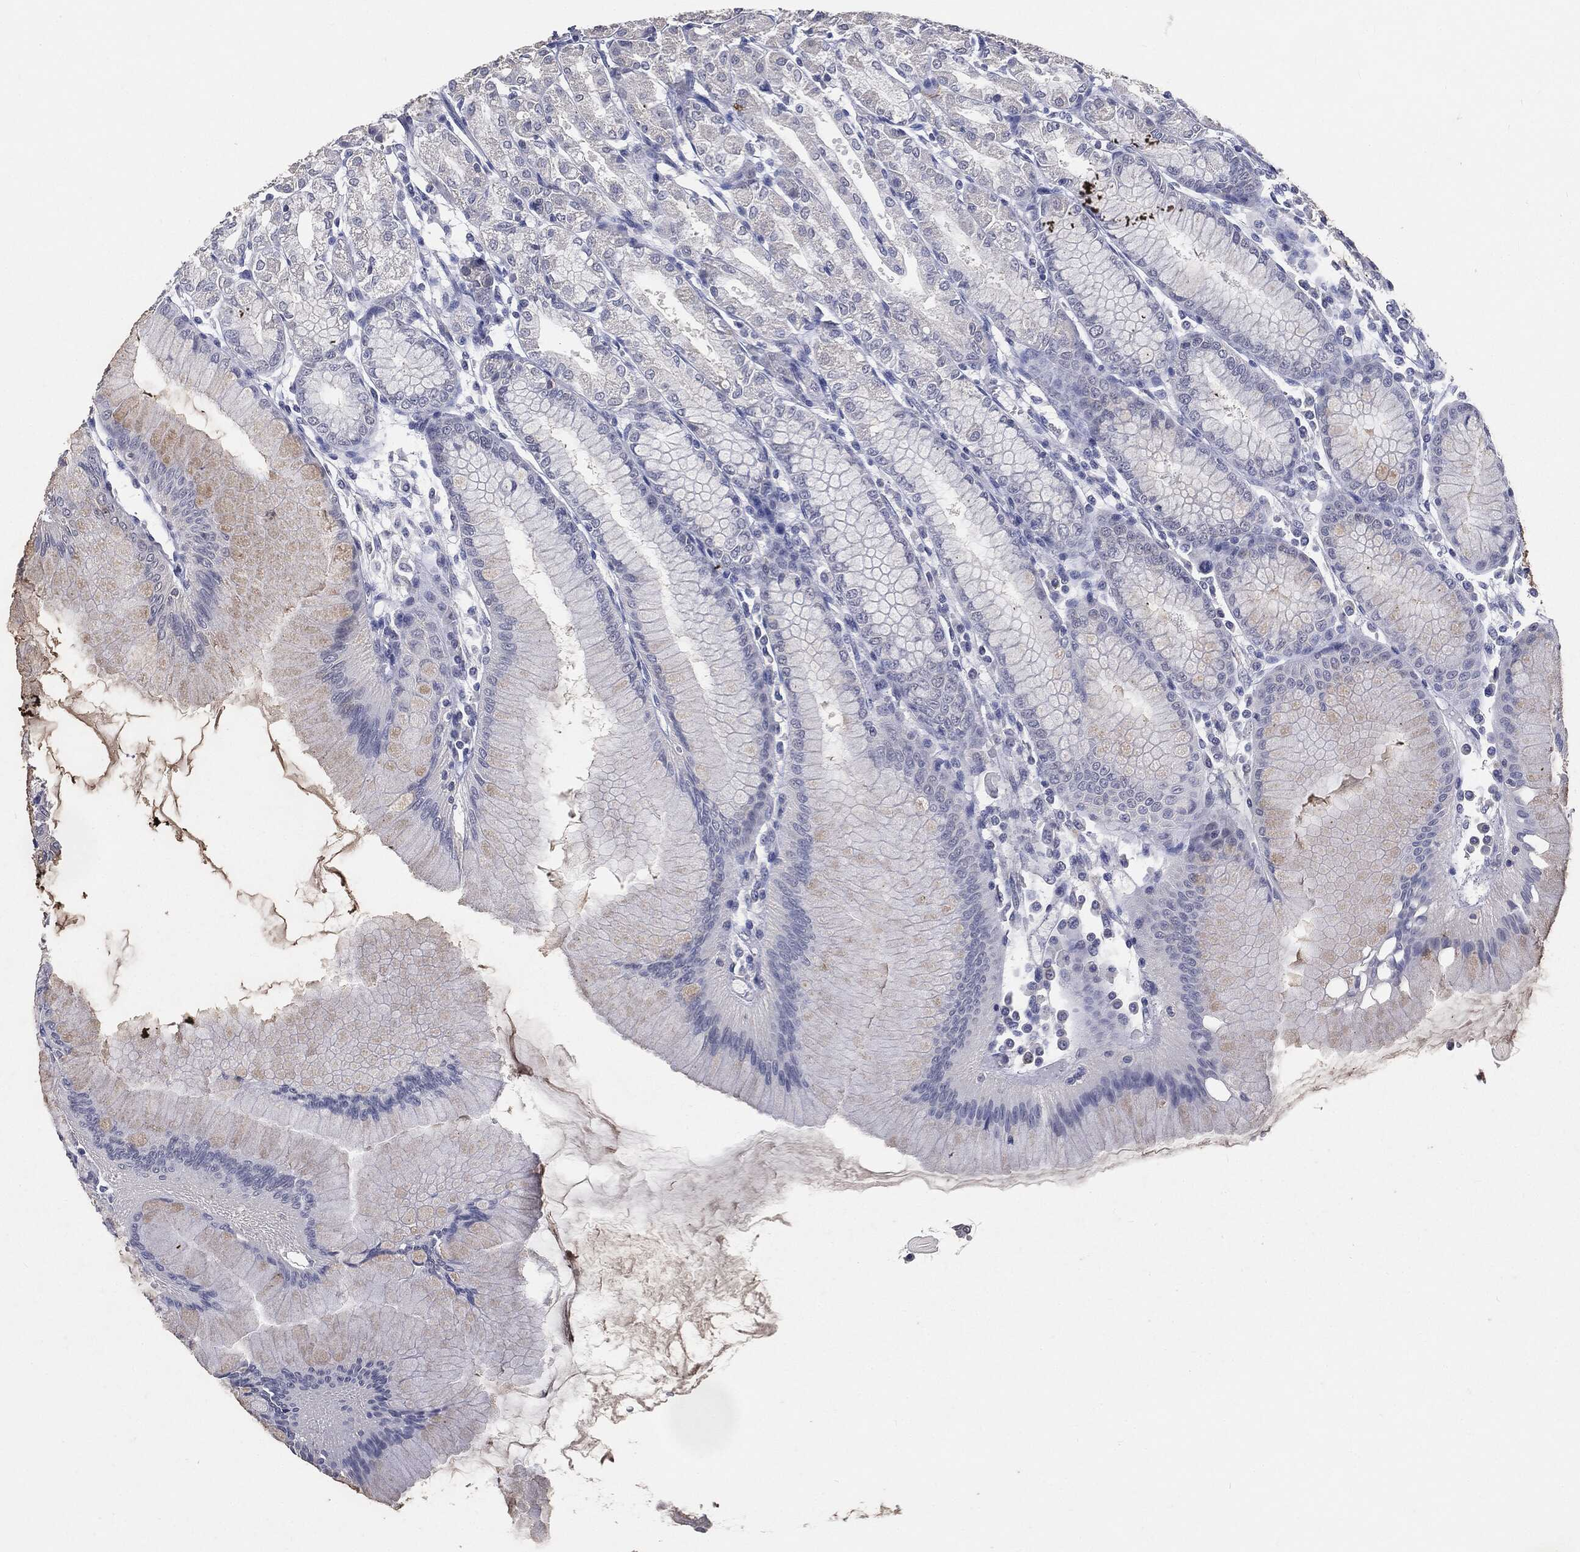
{"staining": {"intensity": "negative", "quantity": "none", "location": "none"}, "tissue": "stomach", "cell_type": "Glandular cells", "image_type": "normal", "snomed": [{"axis": "morphology", "description": "Normal tissue, NOS"}, {"axis": "topography", "description": "Stomach"}], "caption": "Immunohistochemical staining of benign human stomach exhibits no significant positivity in glandular cells.", "gene": "SLC2A2", "patient": {"sex": "female", "age": 57}}